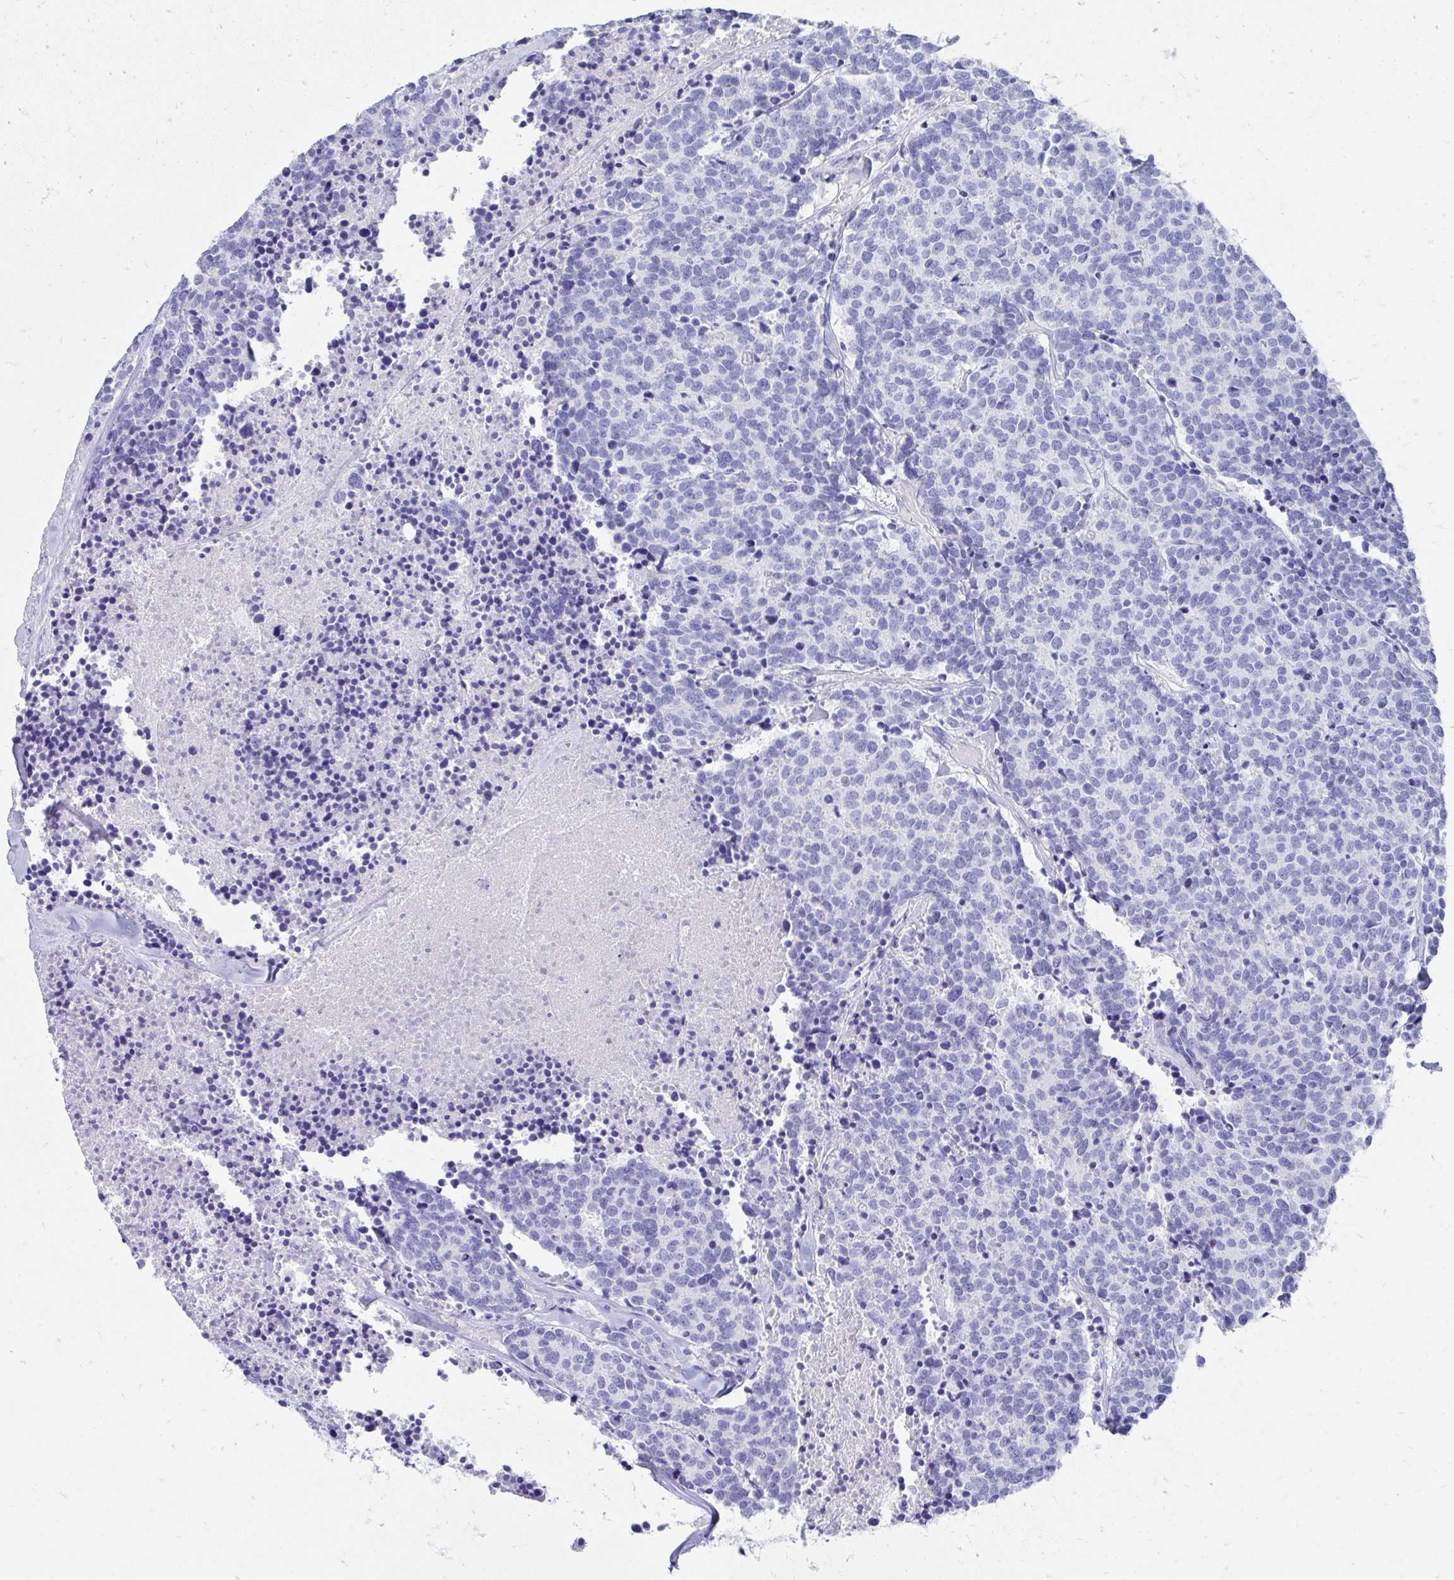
{"staining": {"intensity": "negative", "quantity": "none", "location": "none"}, "tissue": "carcinoid", "cell_type": "Tumor cells", "image_type": "cancer", "snomed": [{"axis": "morphology", "description": "Carcinoid, malignant, NOS"}, {"axis": "topography", "description": "Skin"}], "caption": "Image shows no protein expression in tumor cells of carcinoid (malignant) tissue.", "gene": "SEC14L3", "patient": {"sex": "female", "age": 79}}